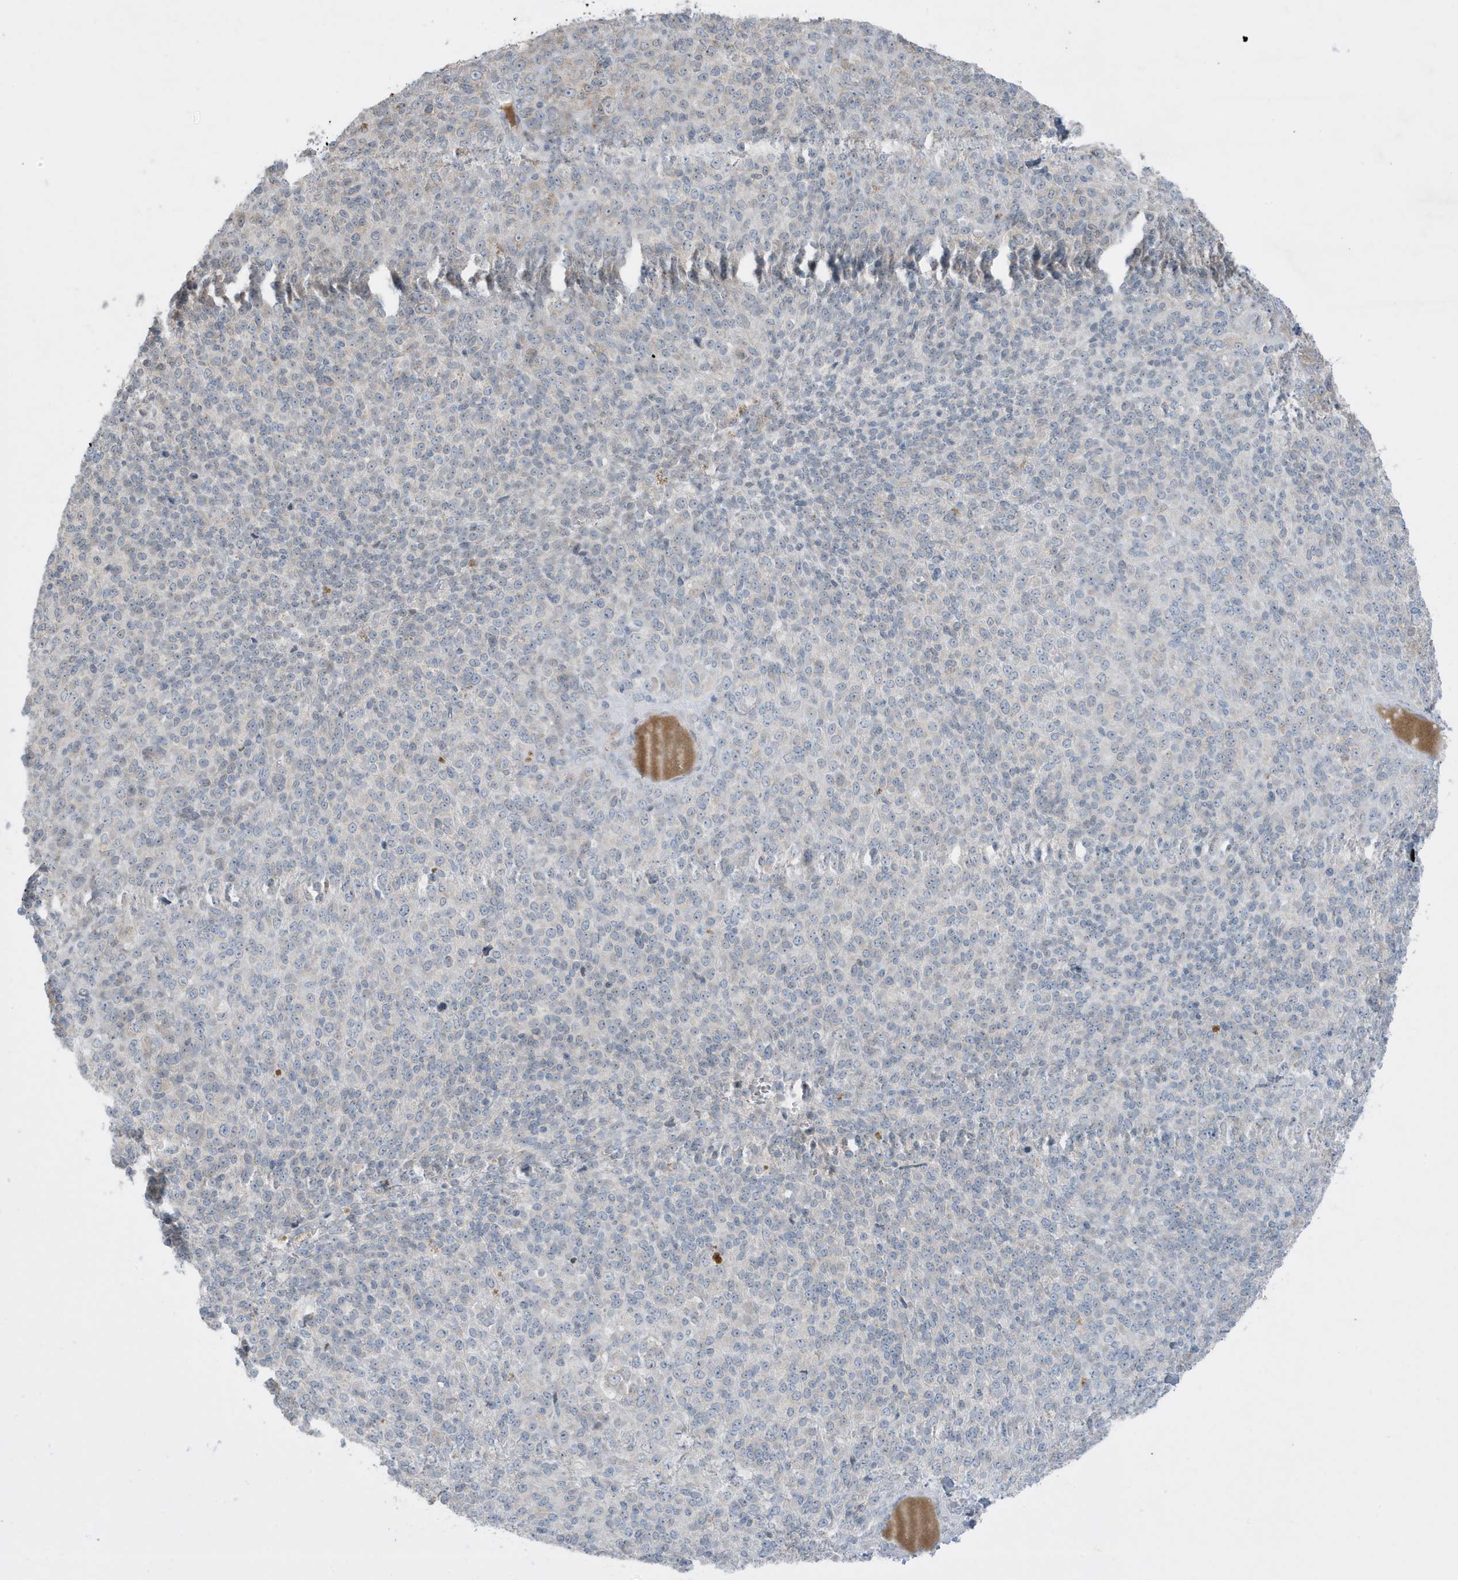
{"staining": {"intensity": "weak", "quantity": "<25%", "location": "cytoplasmic/membranous"}, "tissue": "melanoma", "cell_type": "Tumor cells", "image_type": "cancer", "snomed": [{"axis": "morphology", "description": "Malignant melanoma, Metastatic site"}, {"axis": "topography", "description": "Brain"}], "caption": "High magnification brightfield microscopy of malignant melanoma (metastatic site) stained with DAB (brown) and counterstained with hematoxylin (blue): tumor cells show no significant staining.", "gene": "FNDC1", "patient": {"sex": "female", "age": 56}}